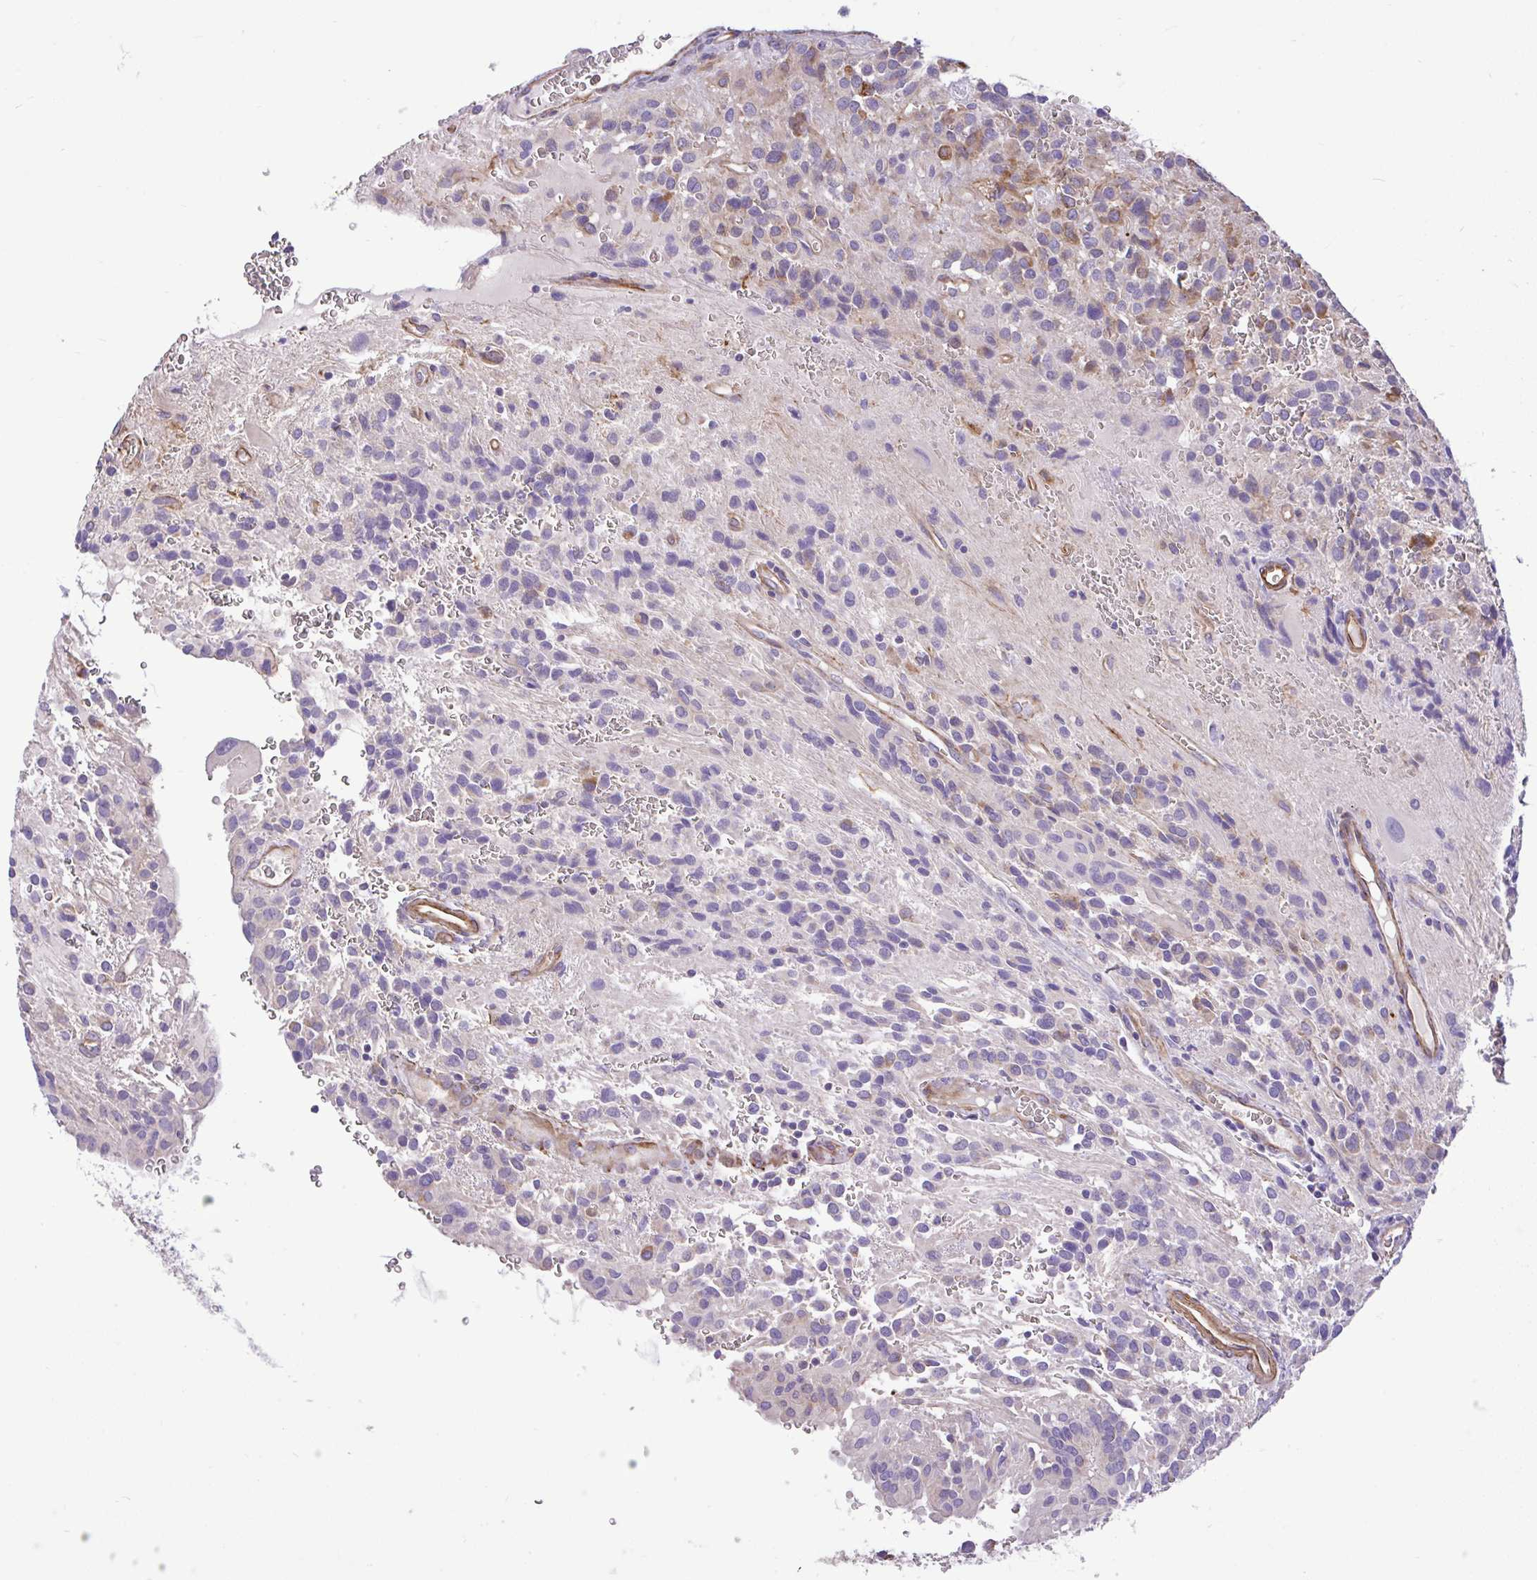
{"staining": {"intensity": "moderate", "quantity": "<25%", "location": "cytoplasmic/membranous"}, "tissue": "glioma", "cell_type": "Tumor cells", "image_type": "cancer", "snomed": [{"axis": "morphology", "description": "Glioma, malignant, Low grade"}, {"axis": "topography", "description": "Brain"}], "caption": "This micrograph reveals IHC staining of human malignant low-grade glioma, with low moderate cytoplasmic/membranous expression in approximately <25% of tumor cells.", "gene": "PTPRK", "patient": {"sex": "male", "age": 56}}